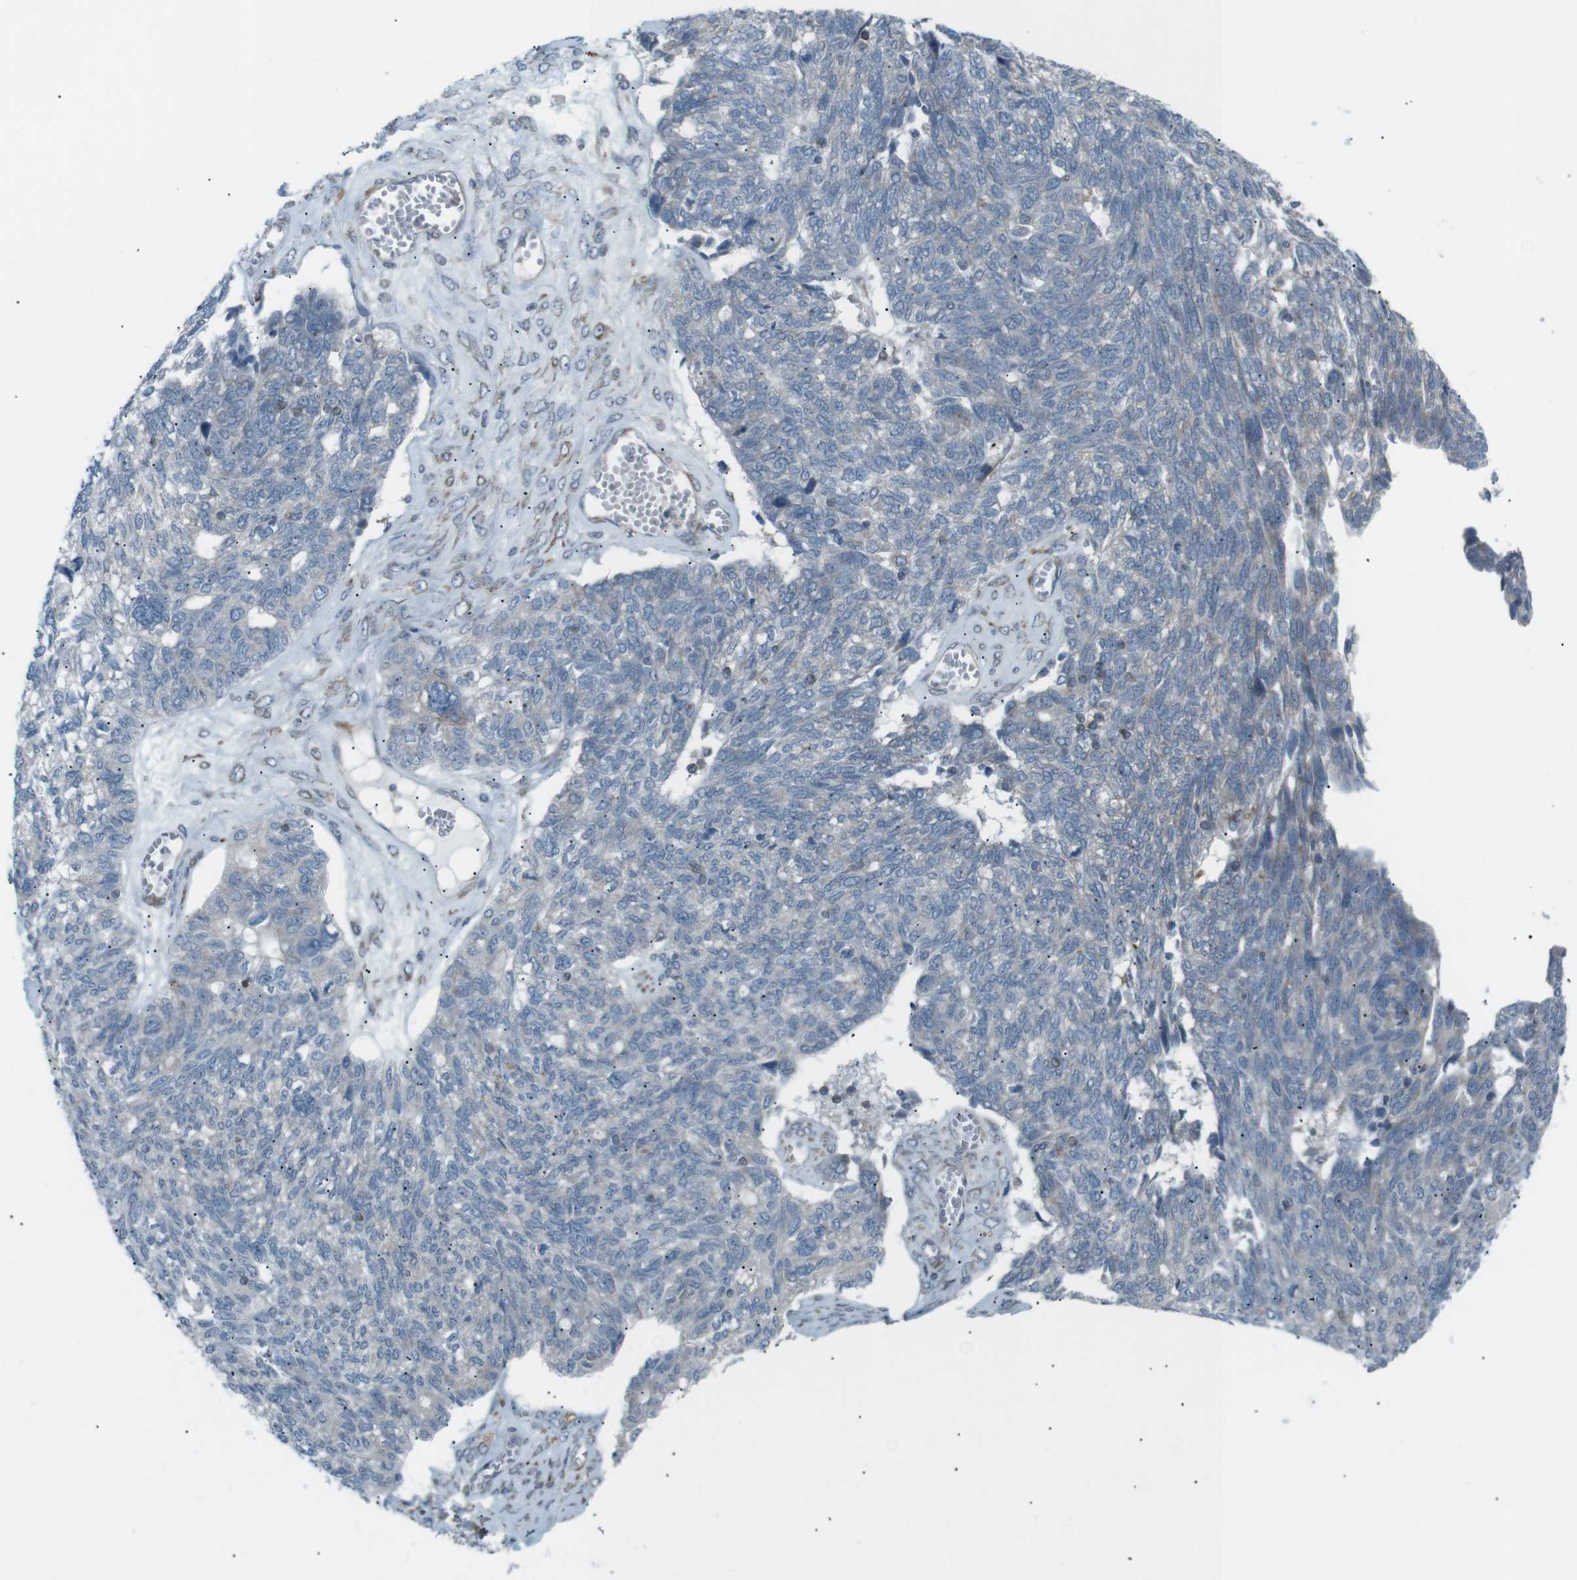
{"staining": {"intensity": "weak", "quantity": "<25%", "location": "cytoplasmic/membranous"}, "tissue": "ovarian cancer", "cell_type": "Tumor cells", "image_type": "cancer", "snomed": [{"axis": "morphology", "description": "Cystadenocarcinoma, serous, NOS"}, {"axis": "topography", "description": "Ovary"}], "caption": "Human serous cystadenocarcinoma (ovarian) stained for a protein using immunohistochemistry reveals no expression in tumor cells.", "gene": "LNPK", "patient": {"sex": "female", "age": 79}}